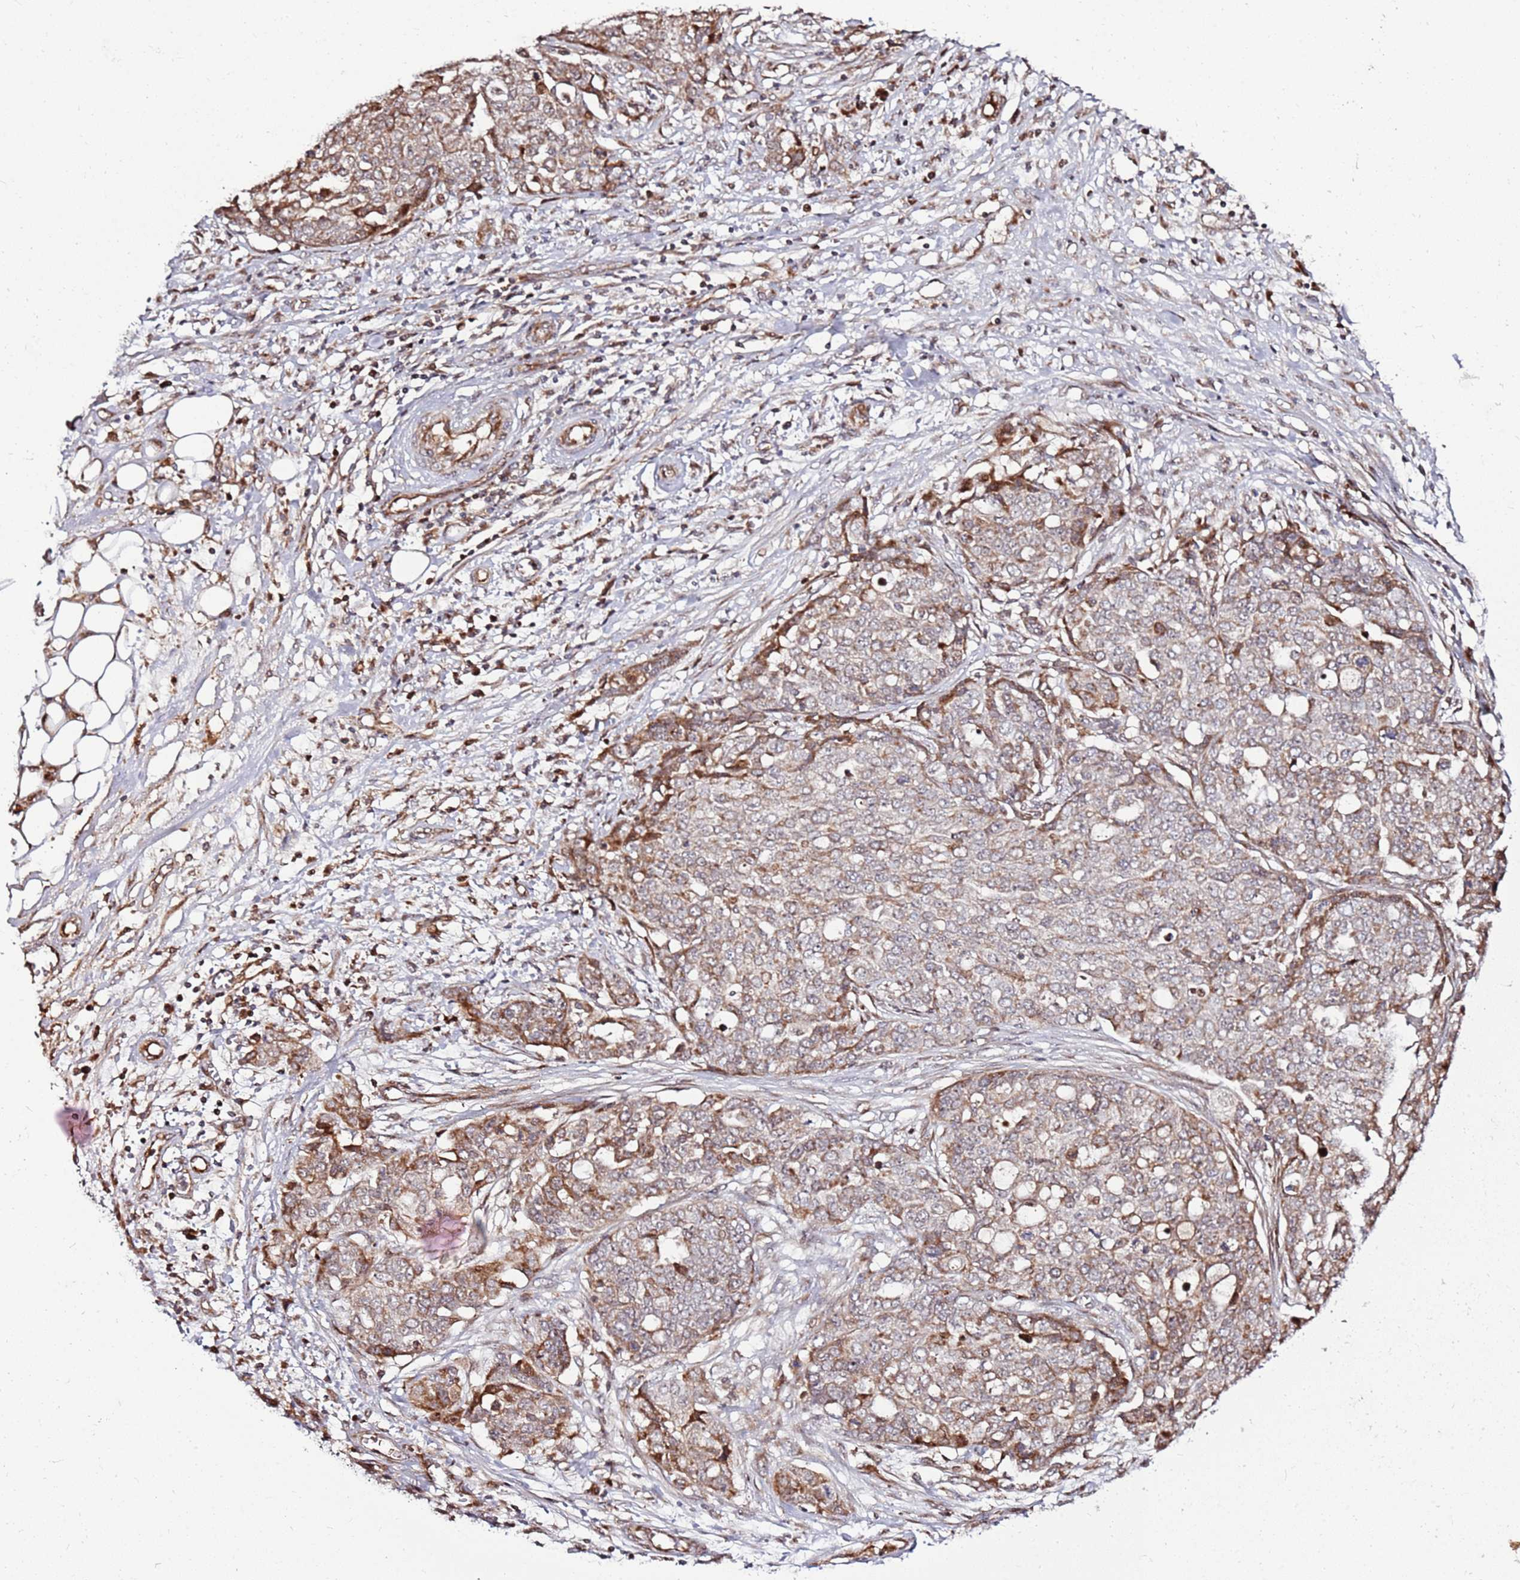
{"staining": {"intensity": "moderate", "quantity": "25%-75%", "location": "cytoplasmic/membranous"}, "tissue": "ovarian cancer", "cell_type": "Tumor cells", "image_type": "cancer", "snomed": [{"axis": "morphology", "description": "Cystadenocarcinoma, serous, NOS"}, {"axis": "topography", "description": "Soft tissue"}, {"axis": "topography", "description": "Ovary"}], "caption": "Immunohistochemistry of ovarian serous cystadenocarcinoma displays medium levels of moderate cytoplasmic/membranous staining in about 25%-75% of tumor cells.", "gene": "RHBDL1", "patient": {"sex": "female", "age": 57}}